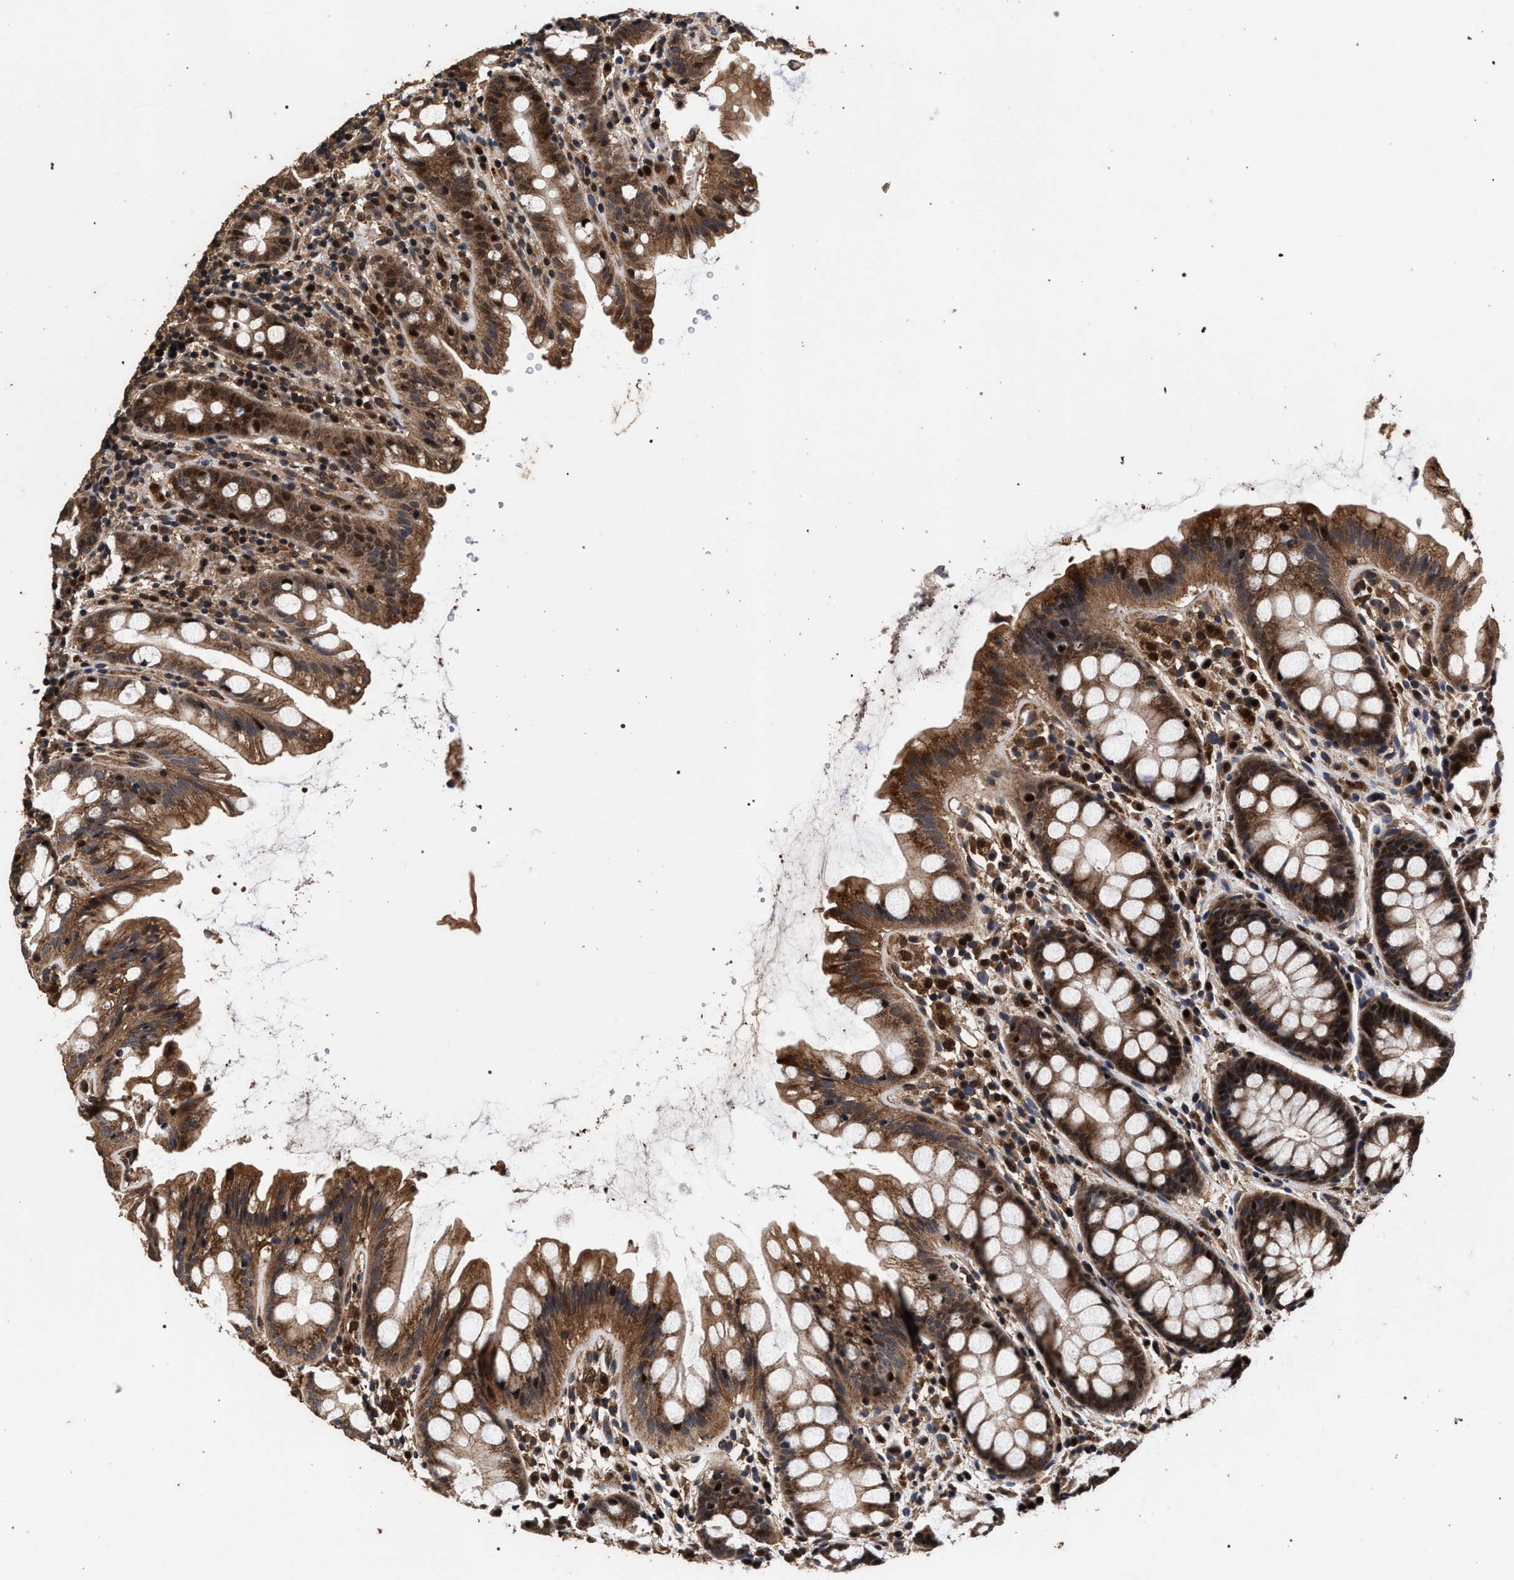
{"staining": {"intensity": "strong", "quantity": ">75%", "location": "cytoplasmic/membranous,nuclear"}, "tissue": "rectum", "cell_type": "Glandular cells", "image_type": "normal", "snomed": [{"axis": "morphology", "description": "Normal tissue, NOS"}, {"axis": "topography", "description": "Rectum"}], "caption": "Immunohistochemistry (IHC) staining of unremarkable rectum, which shows high levels of strong cytoplasmic/membranous,nuclear expression in approximately >75% of glandular cells indicating strong cytoplasmic/membranous,nuclear protein expression. The staining was performed using DAB (brown) for protein detection and nuclei were counterstained in hematoxylin (blue).", "gene": "ACOX1", "patient": {"sex": "female", "age": 65}}